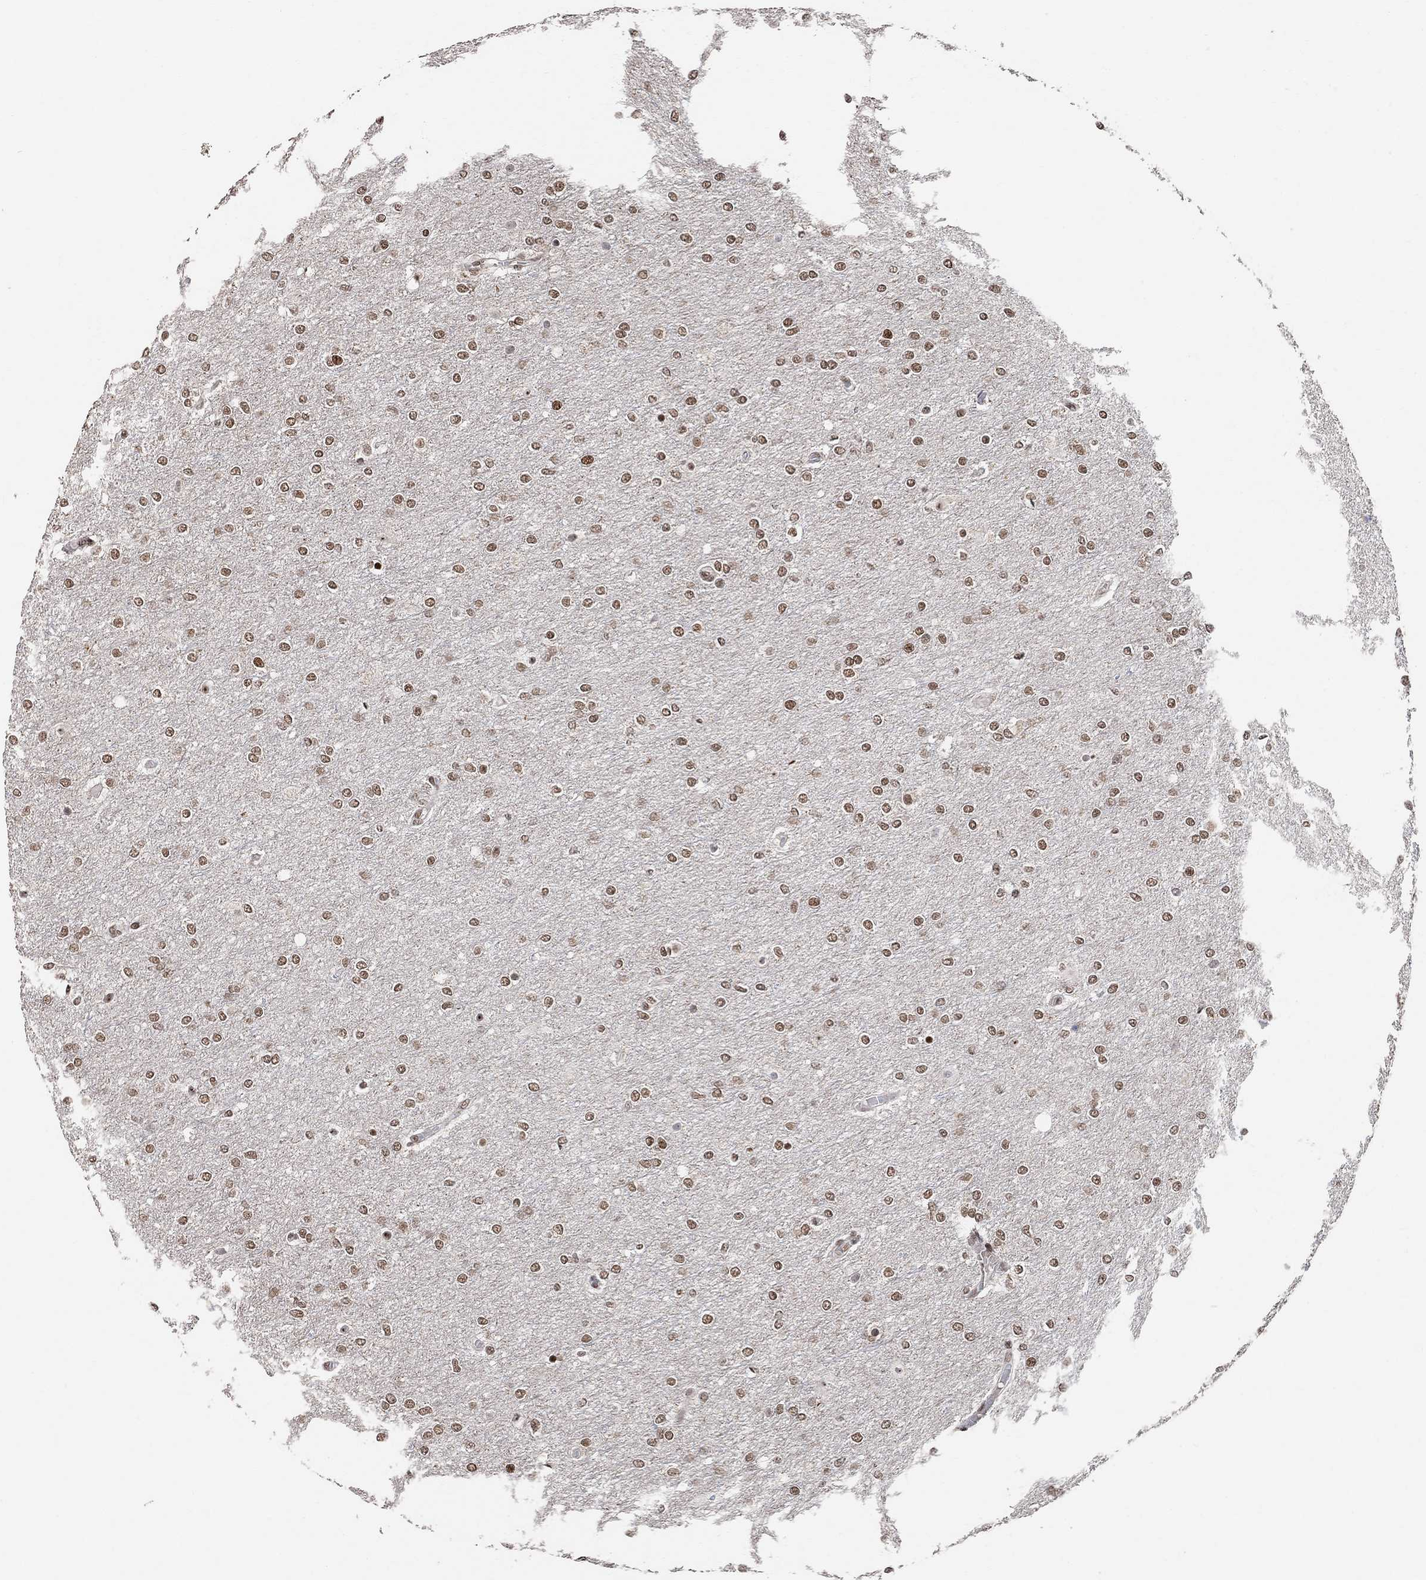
{"staining": {"intensity": "moderate", "quantity": ">75%", "location": "nuclear"}, "tissue": "glioma", "cell_type": "Tumor cells", "image_type": "cancer", "snomed": [{"axis": "morphology", "description": "Glioma, malignant, High grade"}, {"axis": "topography", "description": "Brain"}], "caption": "Moderate nuclear protein positivity is present in approximately >75% of tumor cells in glioma.", "gene": "E4F1", "patient": {"sex": "female", "age": 61}}